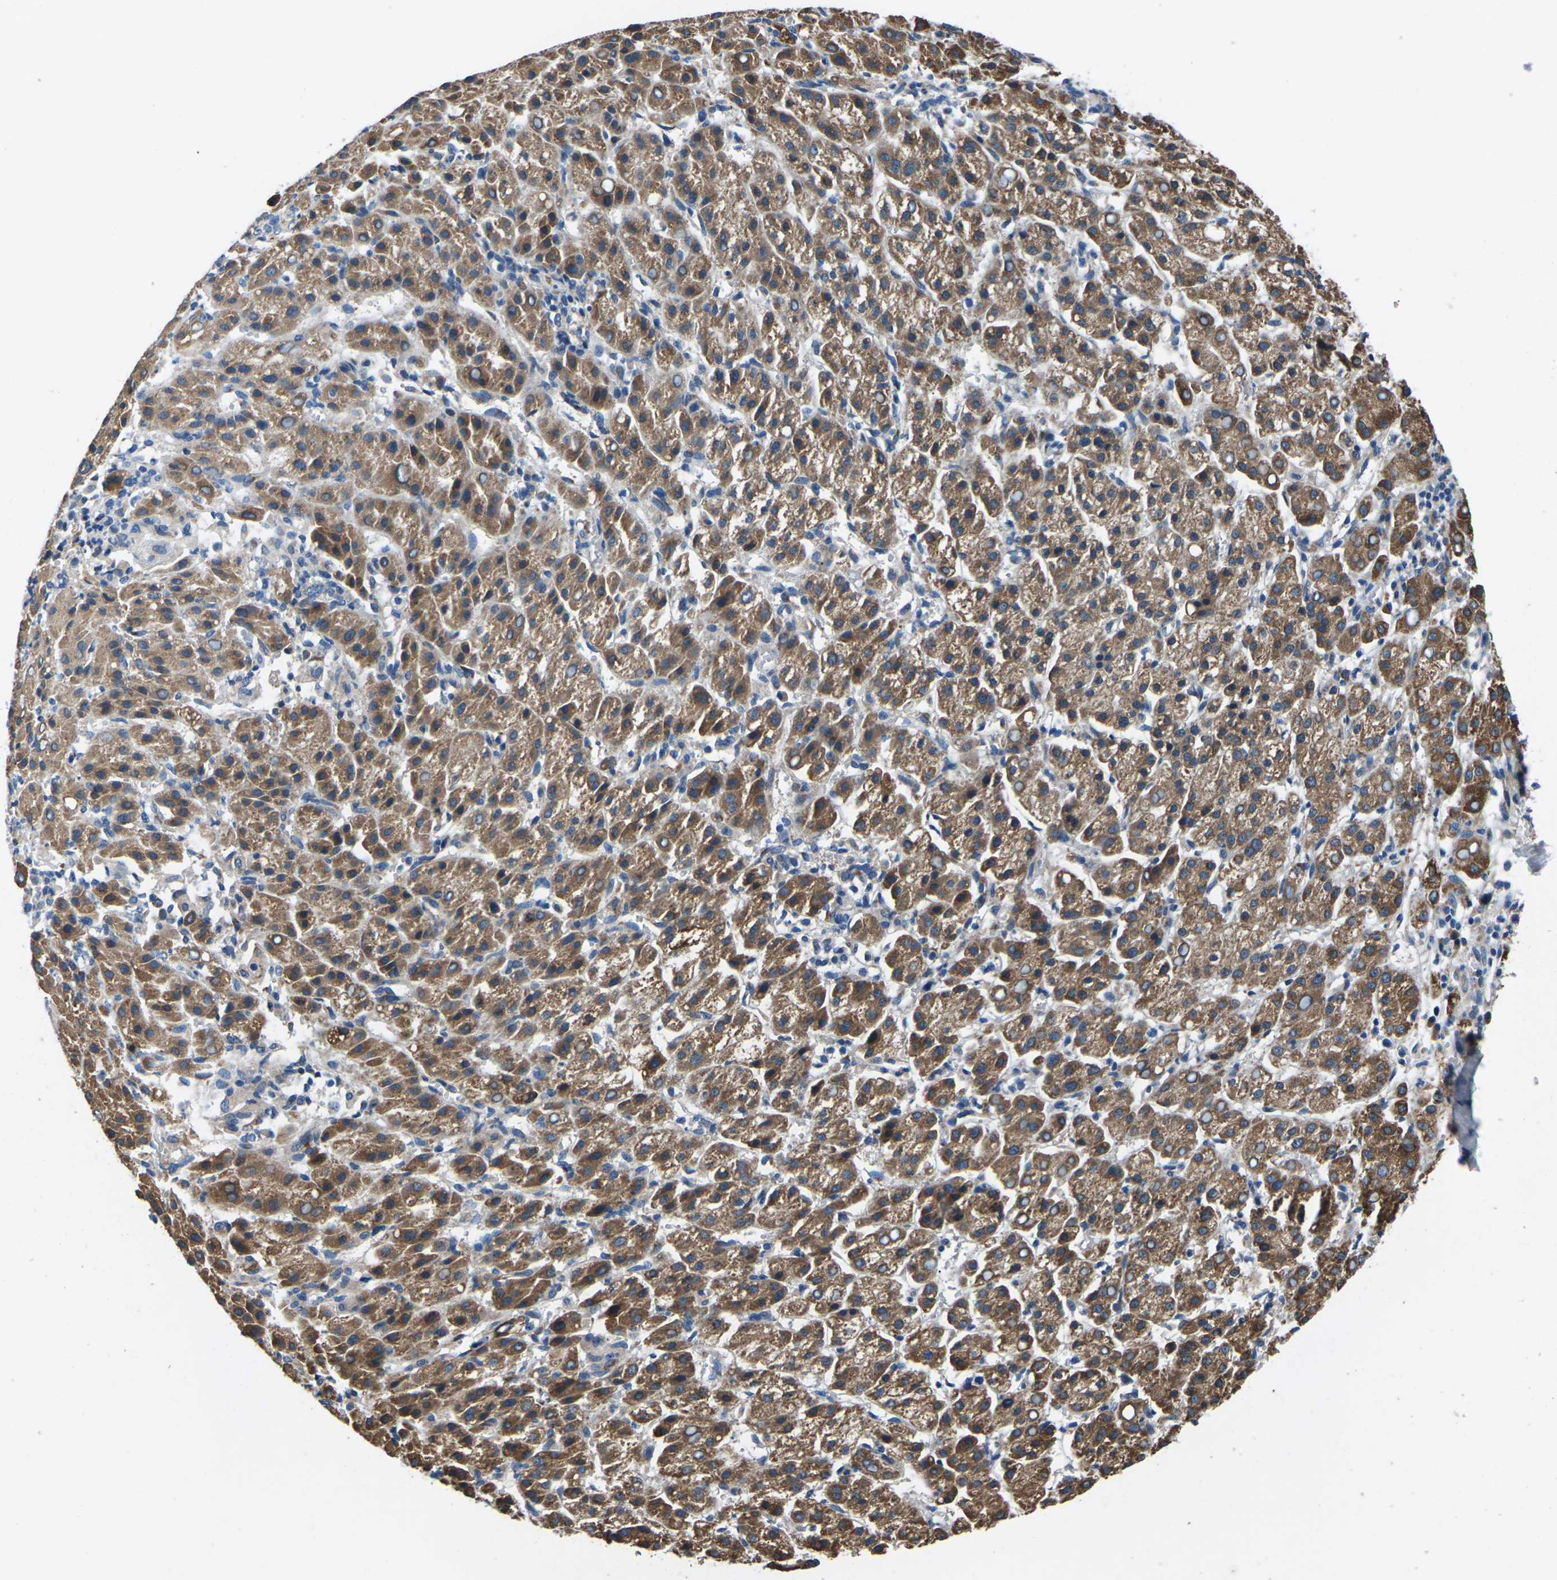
{"staining": {"intensity": "moderate", "quantity": ">75%", "location": "cytoplasmic/membranous"}, "tissue": "liver cancer", "cell_type": "Tumor cells", "image_type": "cancer", "snomed": [{"axis": "morphology", "description": "Carcinoma, Hepatocellular, NOS"}, {"axis": "topography", "description": "Liver"}], "caption": "A brown stain shows moderate cytoplasmic/membranous expression of a protein in liver cancer tumor cells.", "gene": "GABRP", "patient": {"sex": "female", "age": 58}}